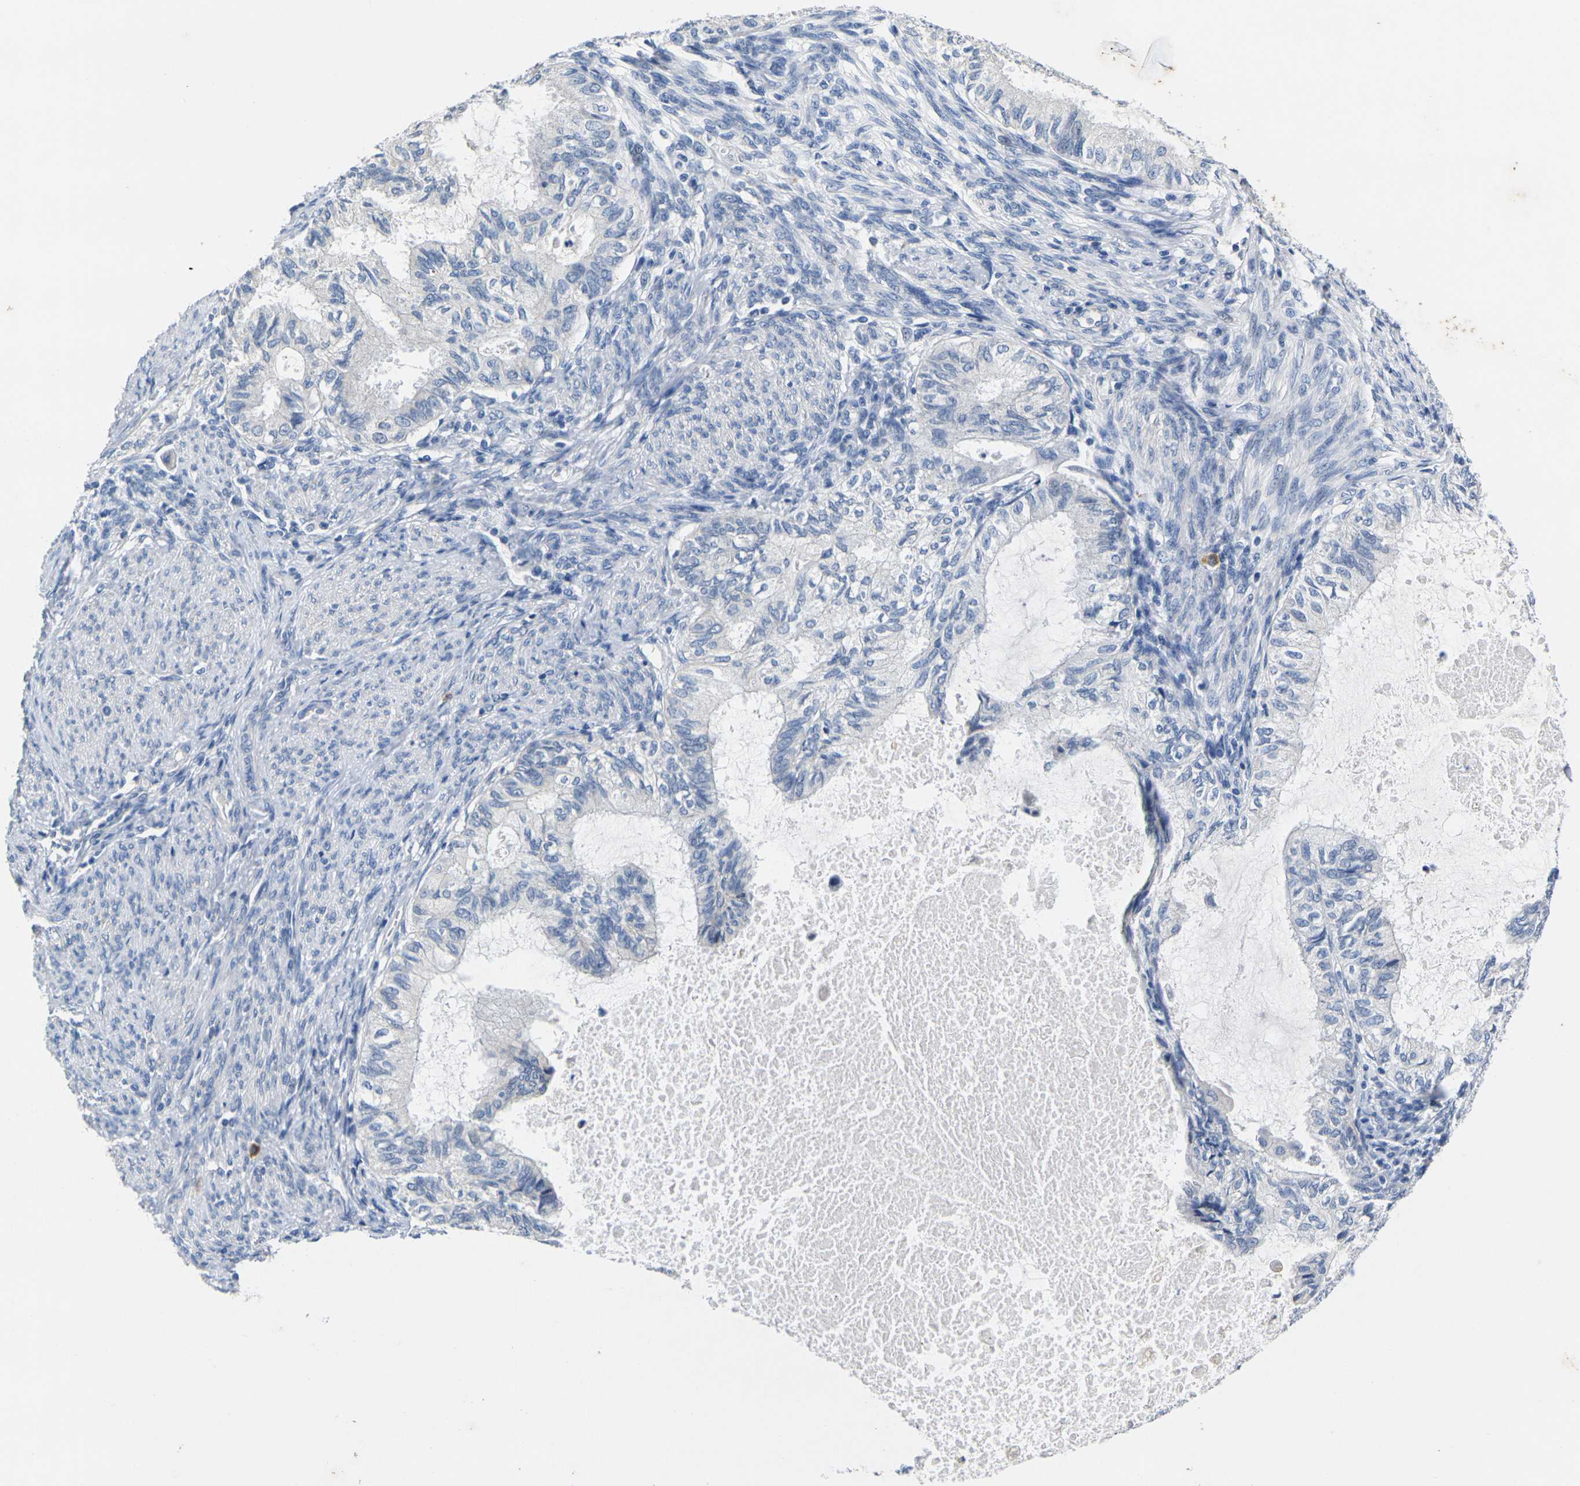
{"staining": {"intensity": "negative", "quantity": "none", "location": "none"}, "tissue": "cervical cancer", "cell_type": "Tumor cells", "image_type": "cancer", "snomed": [{"axis": "morphology", "description": "Normal tissue, NOS"}, {"axis": "morphology", "description": "Adenocarcinoma, NOS"}, {"axis": "topography", "description": "Cervix"}, {"axis": "topography", "description": "Endometrium"}], "caption": "High power microscopy micrograph of an immunohistochemistry image of cervical adenocarcinoma, revealing no significant staining in tumor cells.", "gene": "NOCT", "patient": {"sex": "female", "age": 86}}